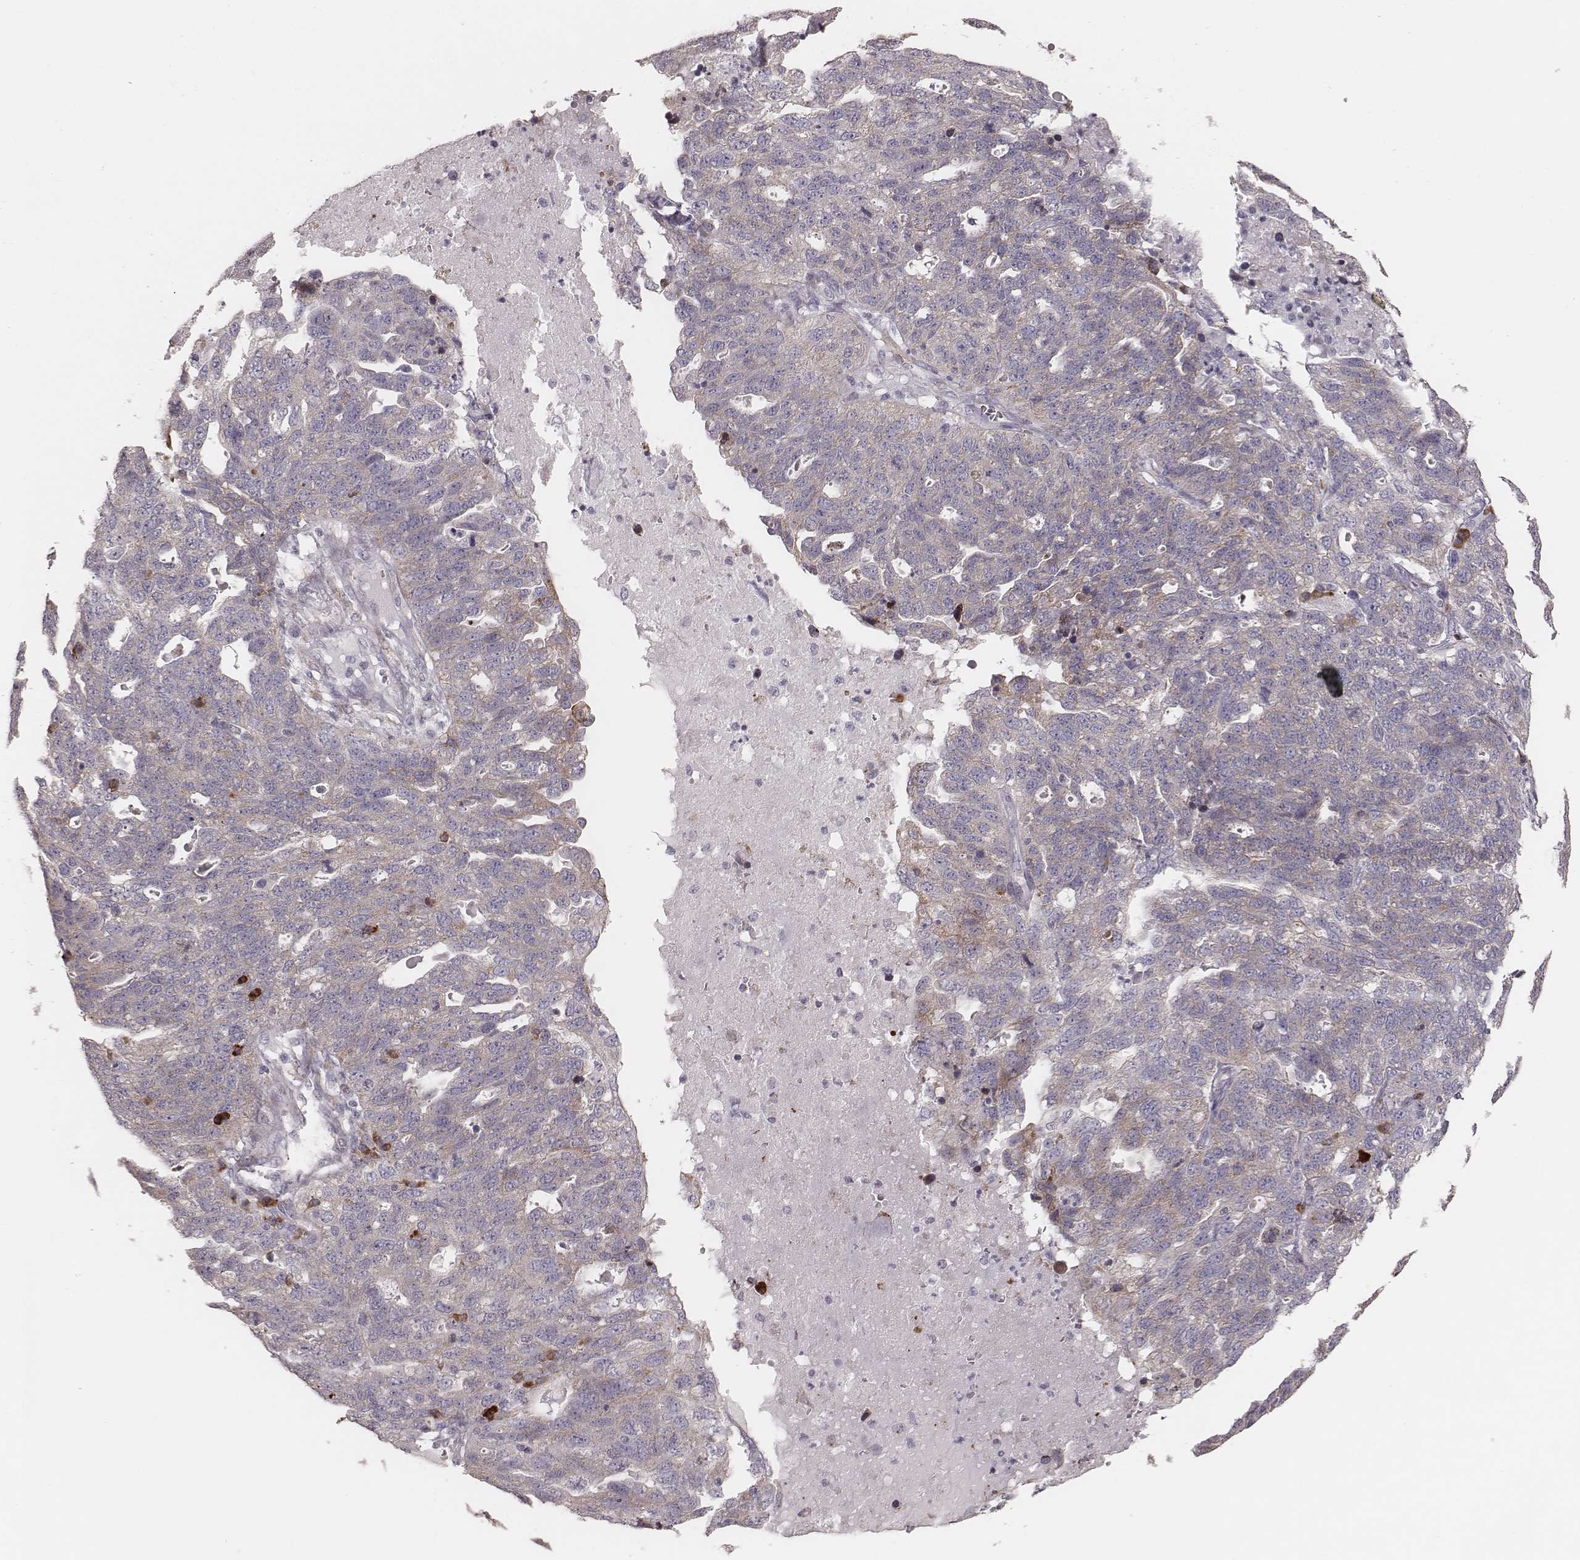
{"staining": {"intensity": "negative", "quantity": "none", "location": "none"}, "tissue": "ovarian cancer", "cell_type": "Tumor cells", "image_type": "cancer", "snomed": [{"axis": "morphology", "description": "Cystadenocarcinoma, serous, NOS"}, {"axis": "topography", "description": "Ovary"}], "caption": "Protein analysis of ovarian cancer (serous cystadenocarcinoma) demonstrates no significant expression in tumor cells.", "gene": "KIF5C", "patient": {"sex": "female", "age": 71}}